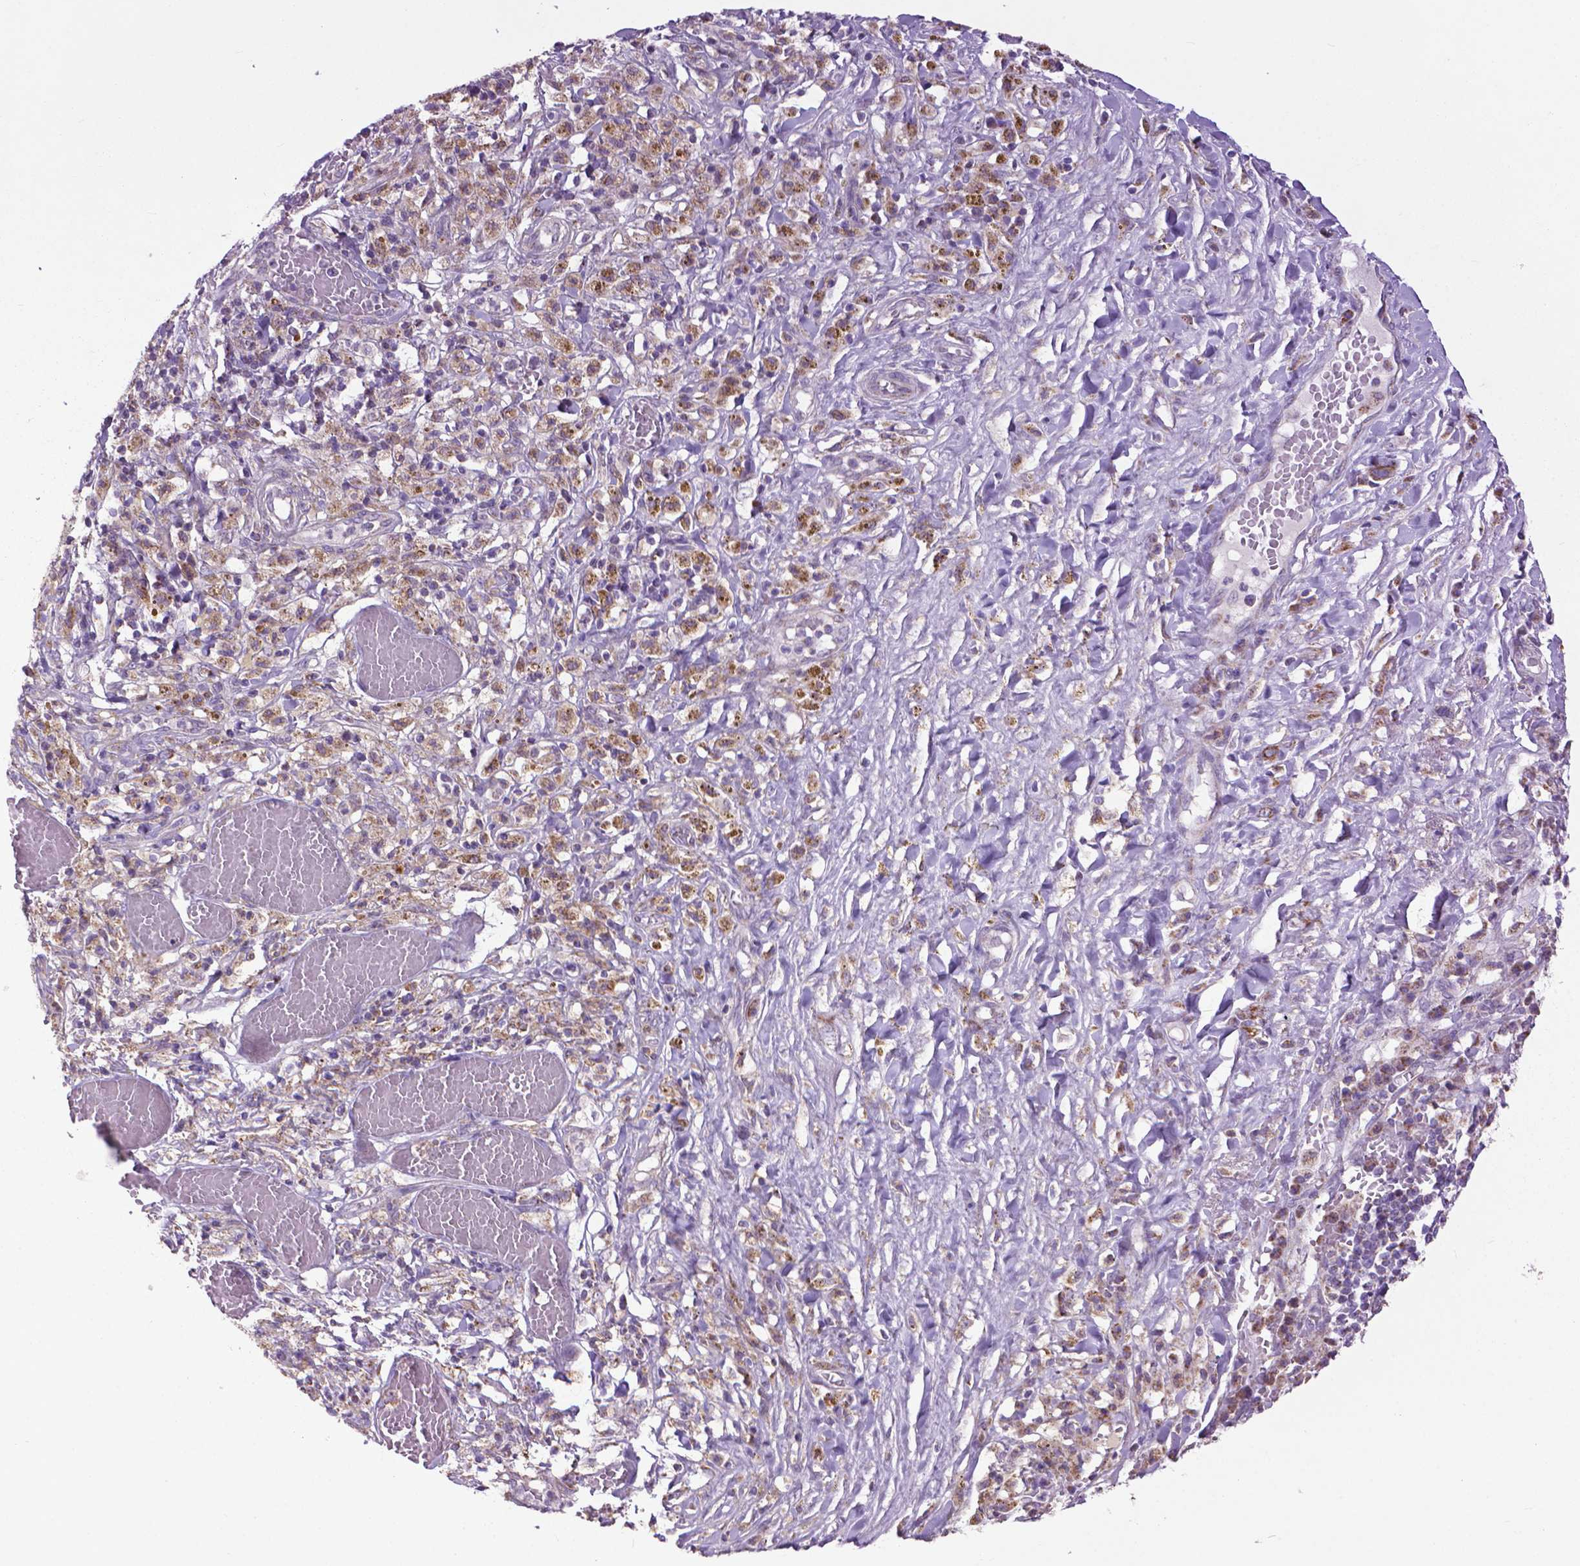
{"staining": {"intensity": "moderate", "quantity": "<25%", "location": "cytoplasmic/membranous"}, "tissue": "melanoma", "cell_type": "Tumor cells", "image_type": "cancer", "snomed": [{"axis": "morphology", "description": "Malignant melanoma, NOS"}, {"axis": "topography", "description": "Skin"}], "caption": "Moderate cytoplasmic/membranous staining is identified in approximately <25% of tumor cells in melanoma.", "gene": "VDAC1", "patient": {"sex": "female", "age": 91}}